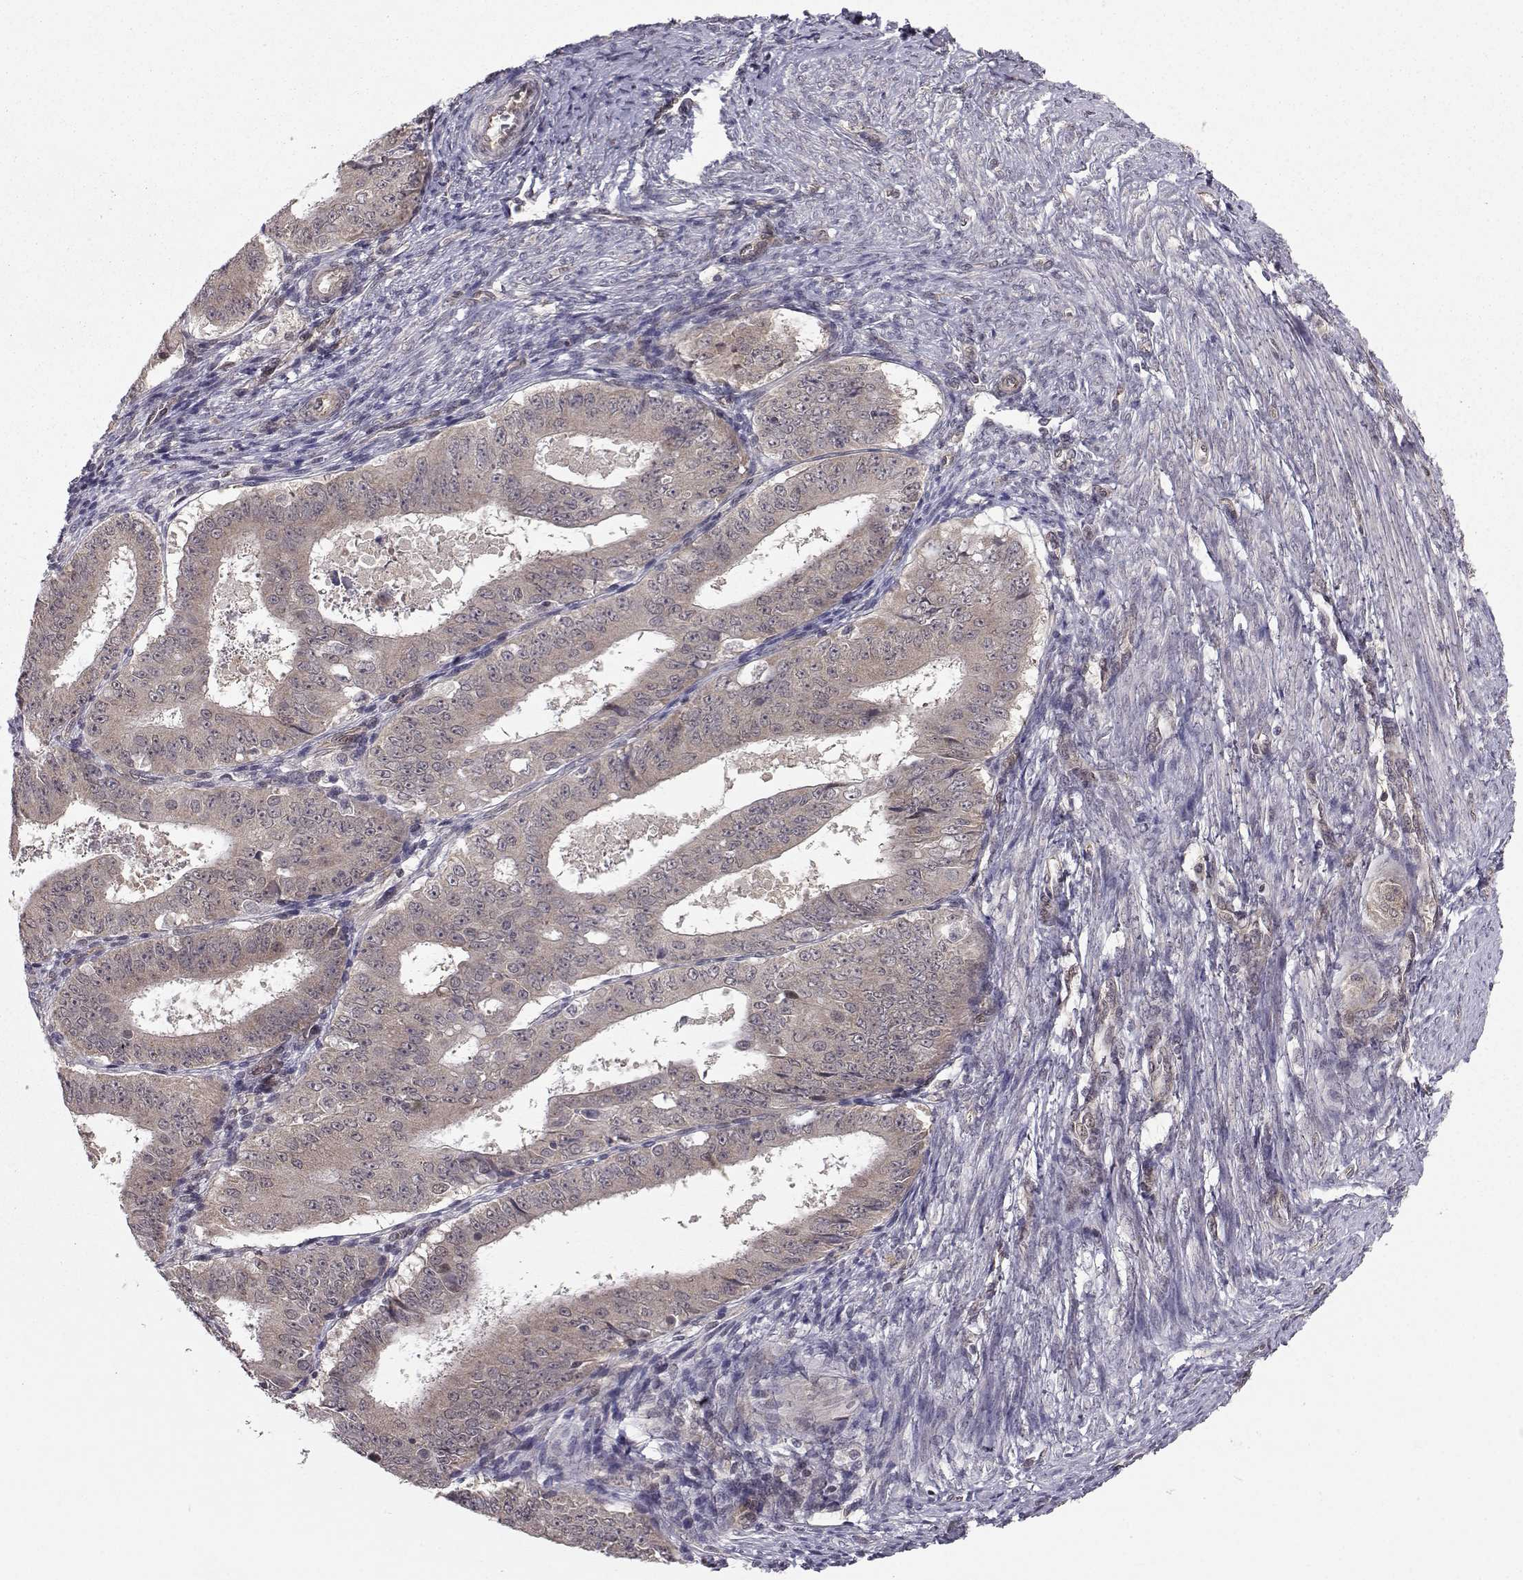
{"staining": {"intensity": "weak", "quantity": ">75%", "location": "cytoplasmic/membranous"}, "tissue": "ovarian cancer", "cell_type": "Tumor cells", "image_type": "cancer", "snomed": [{"axis": "morphology", "description": "Carcinoma, endometroid"}, {"axis": "topography", "description": "Ovary"}], "caption": "Human ovarian endometroid carcinoma stained for a protein (brown) demonstrates weak cytoplasmic/membranous positive expression in about >75% of tumor cells.", "gene": "PKN2", "patient": {"sex": "female", "age": 42}}